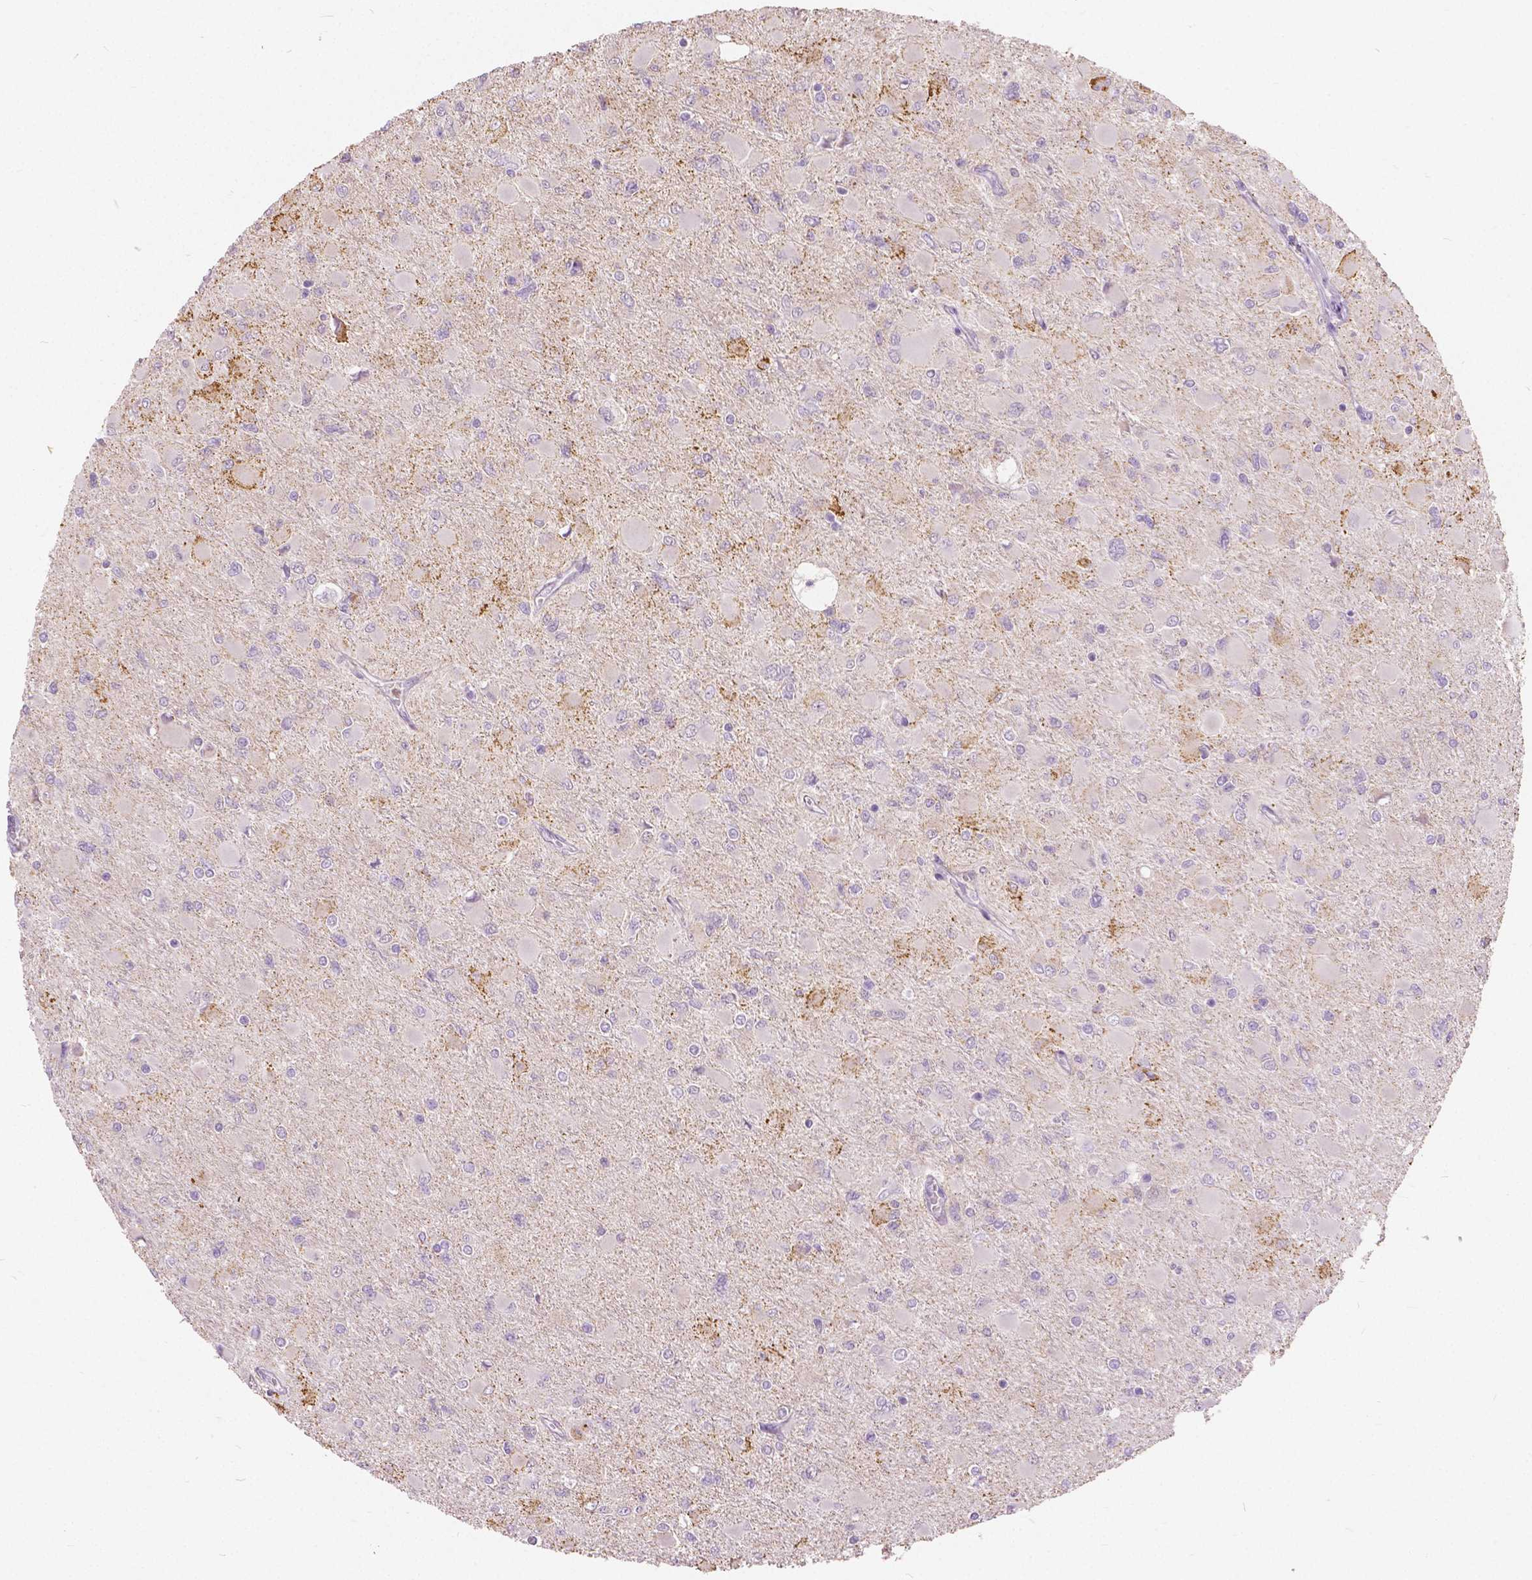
{"staining": {"intensity": "negative", "quantity": "none", "location": "none"}, "tissue": "glioma", "cell_type": "Tumor cells", "image_type": "cancer", "snomed": [{"axis": "morphology", "description": "Glioma, malignant, High grade"}, {"axis": "topography", "description": "Cerebral cortex"}], "caption": "Immunohistochemistry (IHC) micrograph of human glioma stained for a protein (brown), which shows no expression in tumor cells.", "gene": "DLX6", "patient": {"sex": "female", "age": 36}}